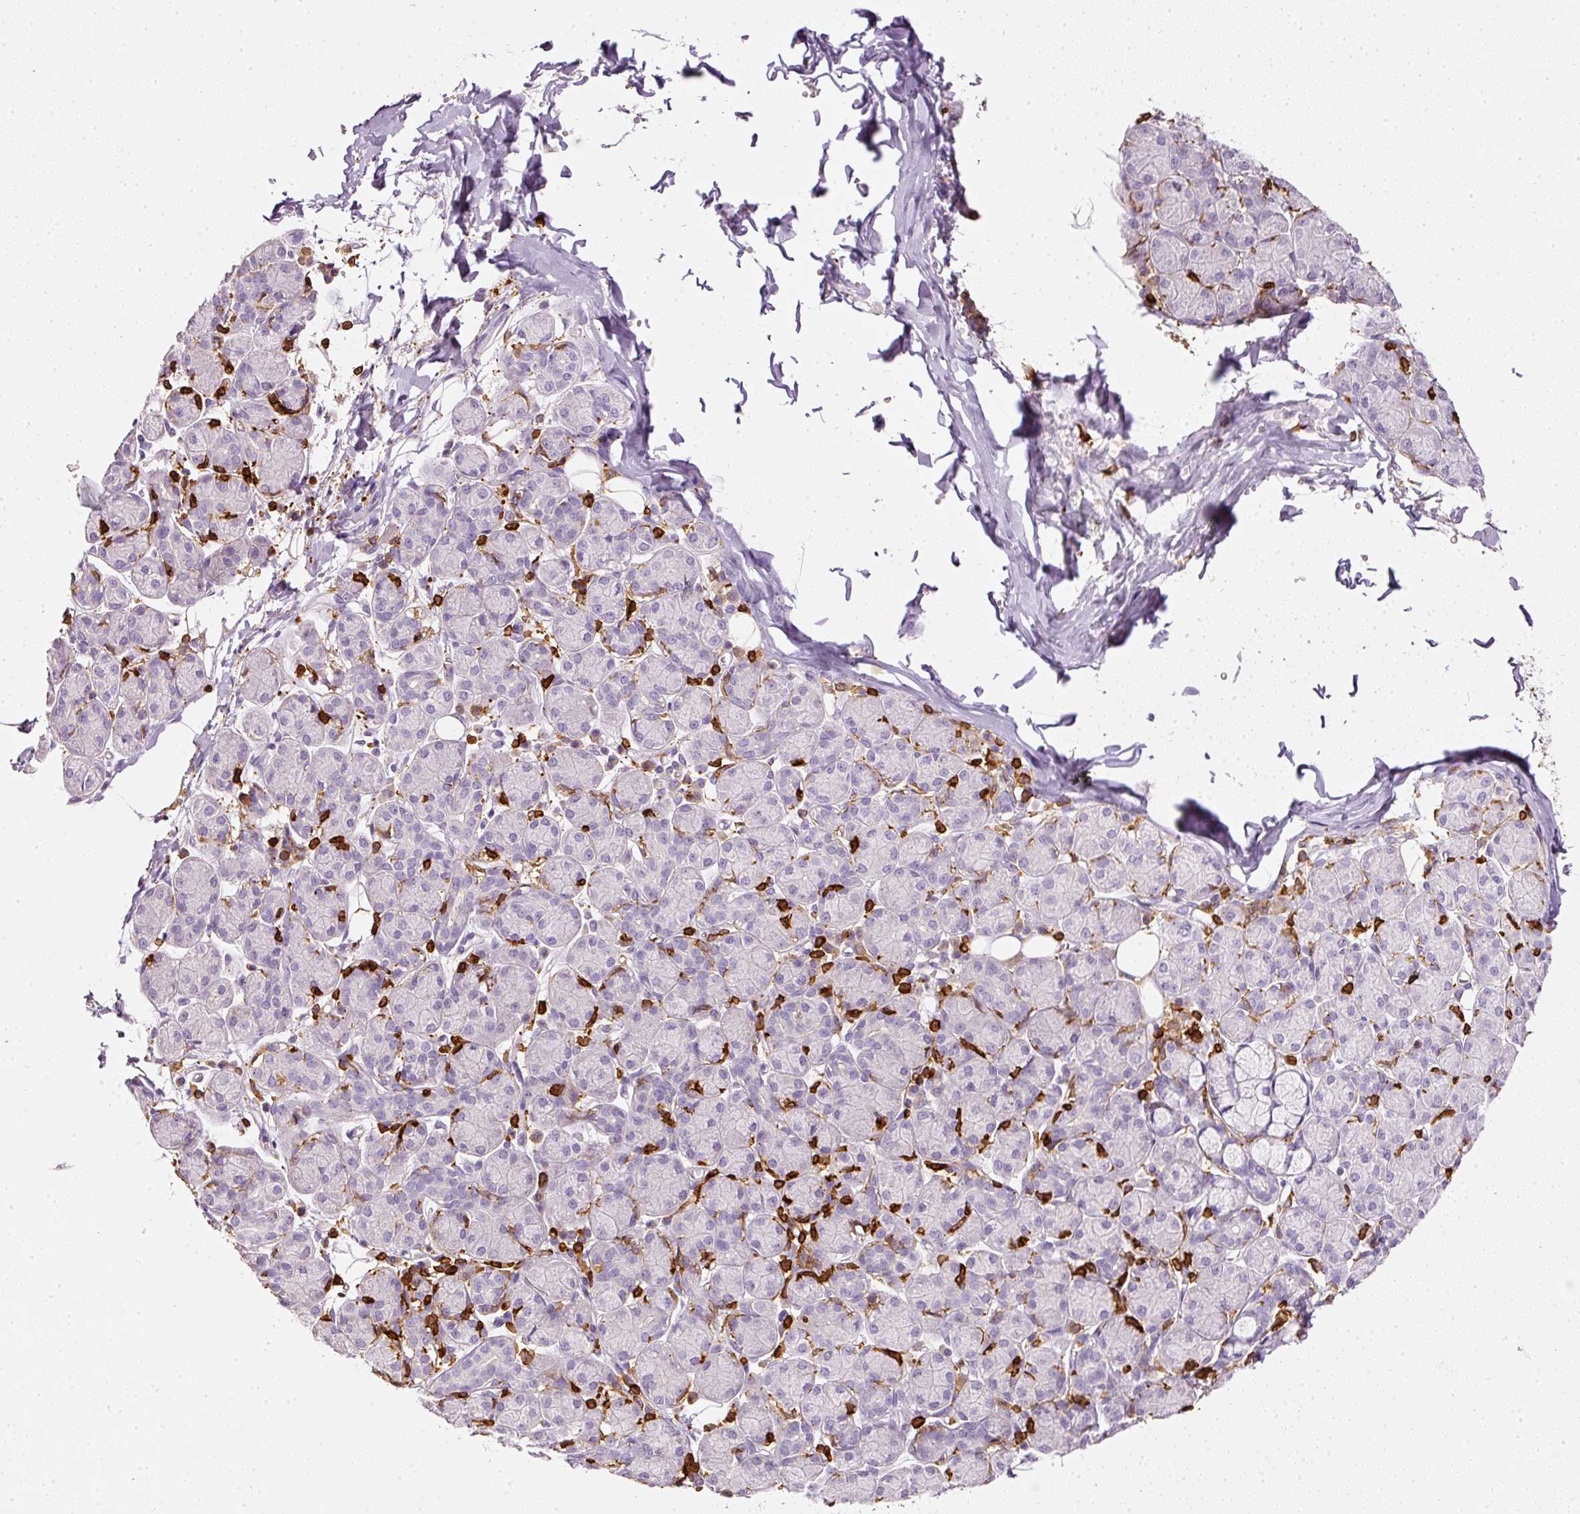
{"staining": {"intensity": "negative", "quantity": "none", "location": "none"}, "tissue": "salivary gland", "cell_type": "Glandular cells", "image_type": "normal", "snomed": [{"axis": "morphology", "description": "Normal tissue, NOS"}, {"axis": "morphology", "description": "Inflammation, NOS"}, {"axis": "topography", "description": "Lymph node"}, {"axis": "topography", "description": "Salivary gland"}], "caption": "Glandular cells are negative for brown protein staining in unremarkable salivary gland.", "gene": "EVL", "patient": {"sex": "male", "age": 3}}